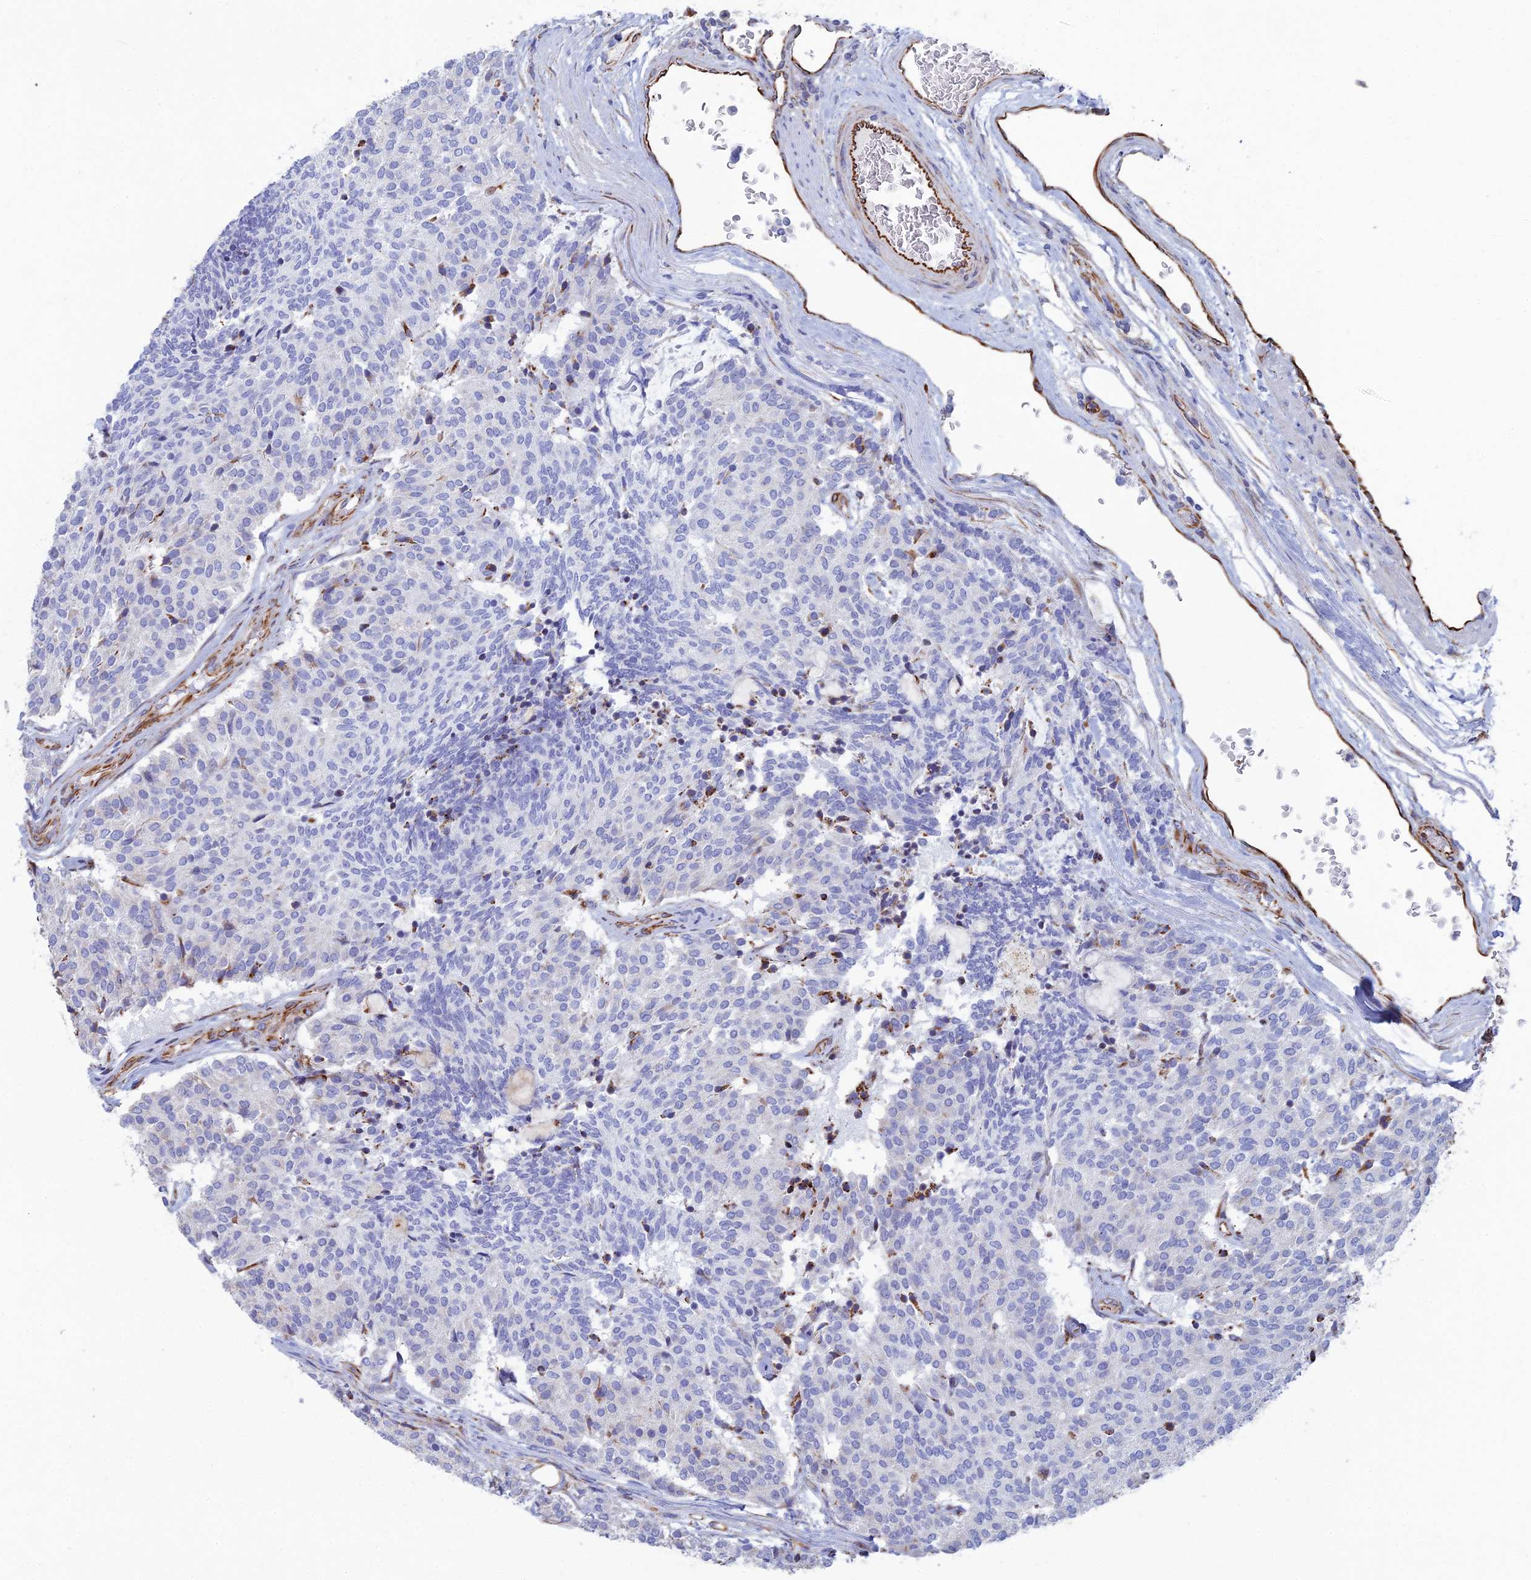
{"staining": {"intensity": "negative", "quantity": "none", "location": "none"}, "tissue": "carcinoid", "cell_type": "Tumor cells", "image_type": "cancer", "snomed": [{"axis": "morphology", "description": "Carcinoid, malignant, NOS"}, {"axis": "topography", "description": "Pancreas"}], "caption": "Tumor cells are negative for protein expression in human malignant carcinoid.", "gene": "CLVS2", "patient": {"sex": "female", "age": 54}}